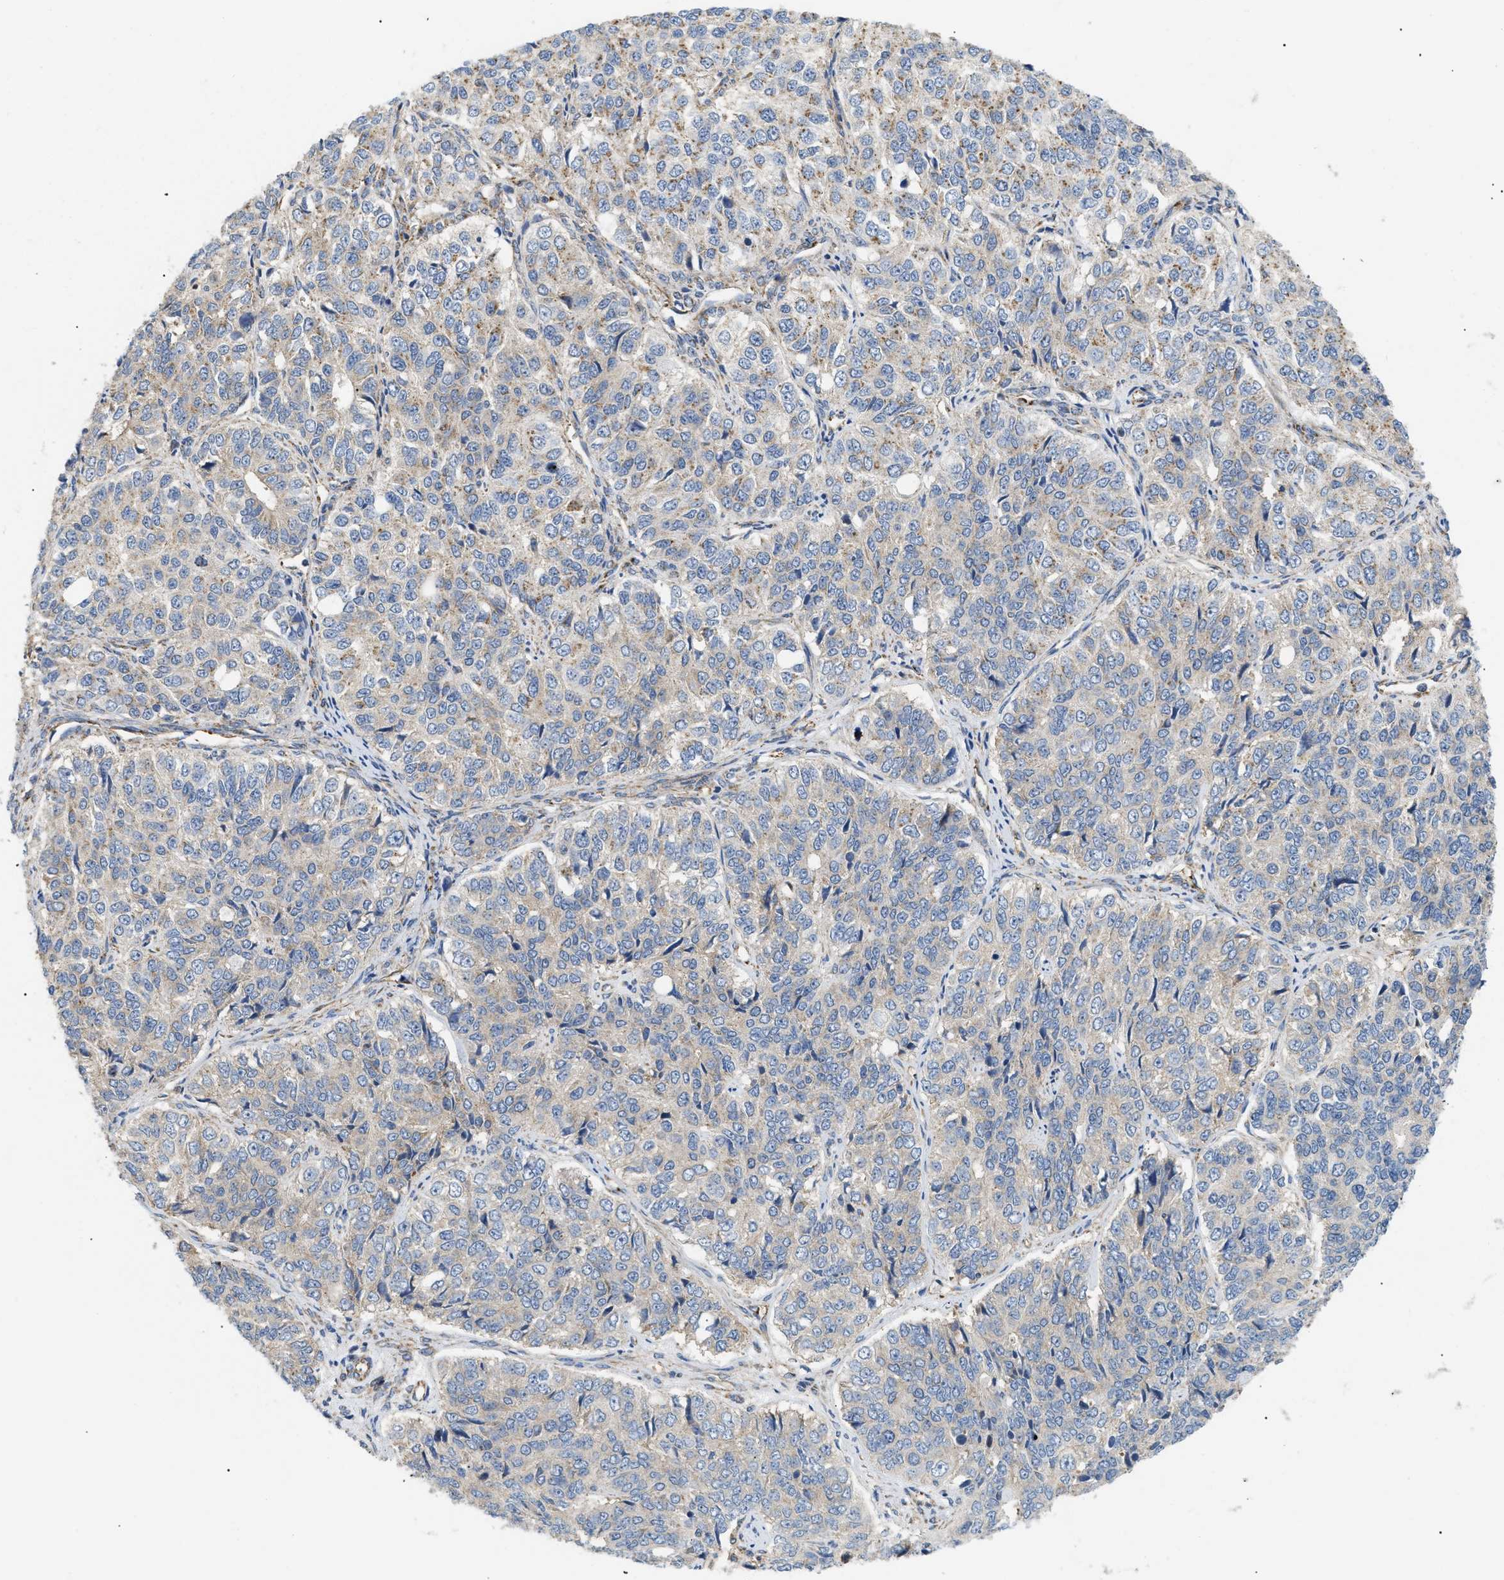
{"staining": {"intensity": "weak", "quantity": "25%-75%", "location": "cytoplasmic/membranous"}, "tissue": "ovarian cancer", "cell_type": "Tumor cells", "image_type": "cancer", "snomed": [{"axis": "morphology", "description": "Carcinoma, endometroid"}, {"axis": "topography", "description": "Ovary"}], "caption": "Ovarian endometroid carcinoma stained with a brown dye demonstrates weak cytoplasmic/membranous positive expression in approximately 25%-75% of tumor cells.", "gene": "DCTN4", "patient": {"sex": "female", "age": 51}}